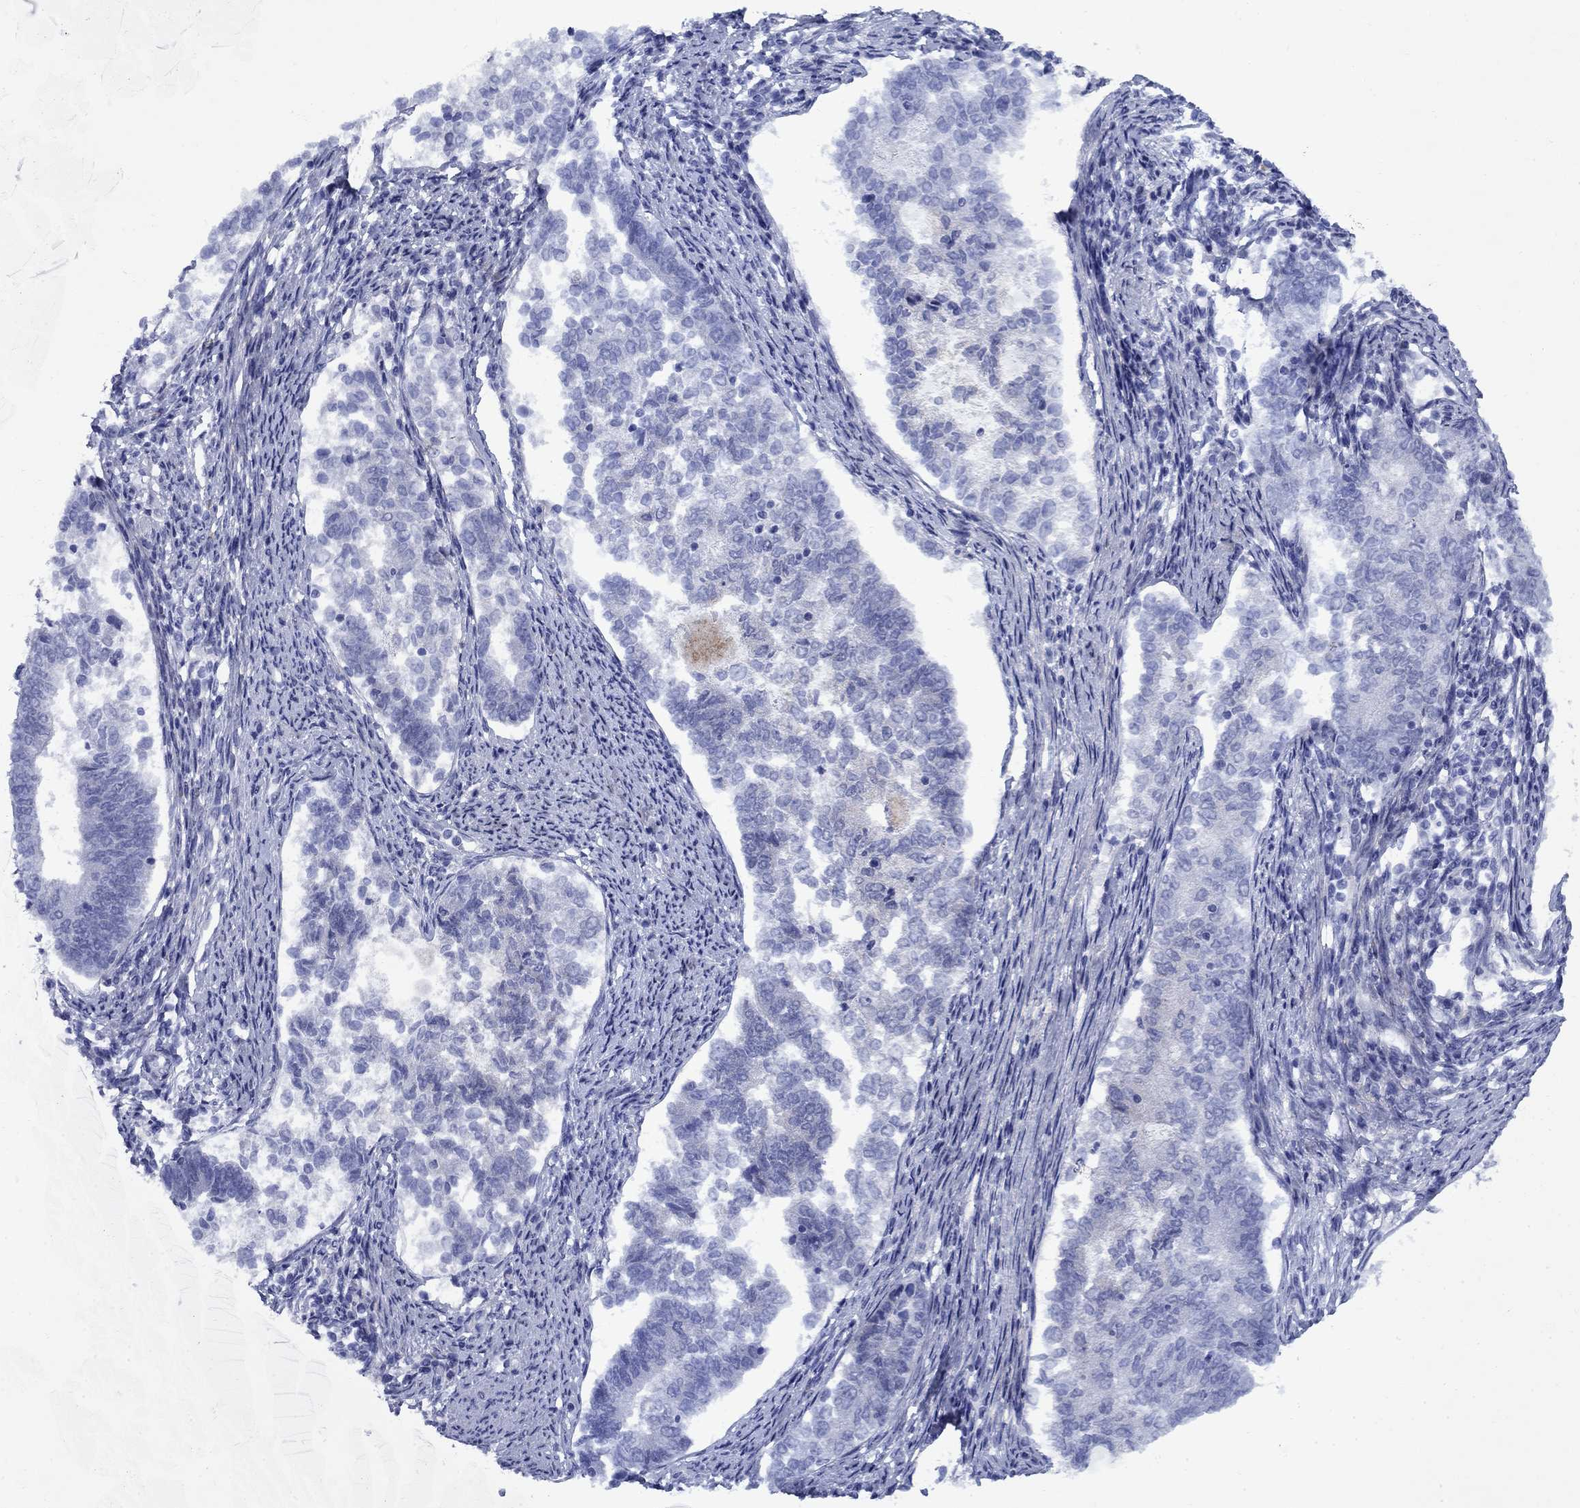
{"staining": {"intensity": "negative", "quantity": "none", "location": "none"}, "tissue": "endometrial cancer", "cell_type": "Tumor cells", "image_type": "cancer", "snomed": [{"axis": "morphology", "description": "Adenocarcinoma, NOS"}, {"axis": "topography", "description": "Endometrium"}], "caption": "High magnification brightfield microscopy of endometrial cancer stained with DAB (3,3'-diaminobenzidine) (brown) and counterstained with hematoxylin (blue): tumor cells show no significant expression.", "gene": "STAB2", "patient": {"sex": "female", "age": 65}}